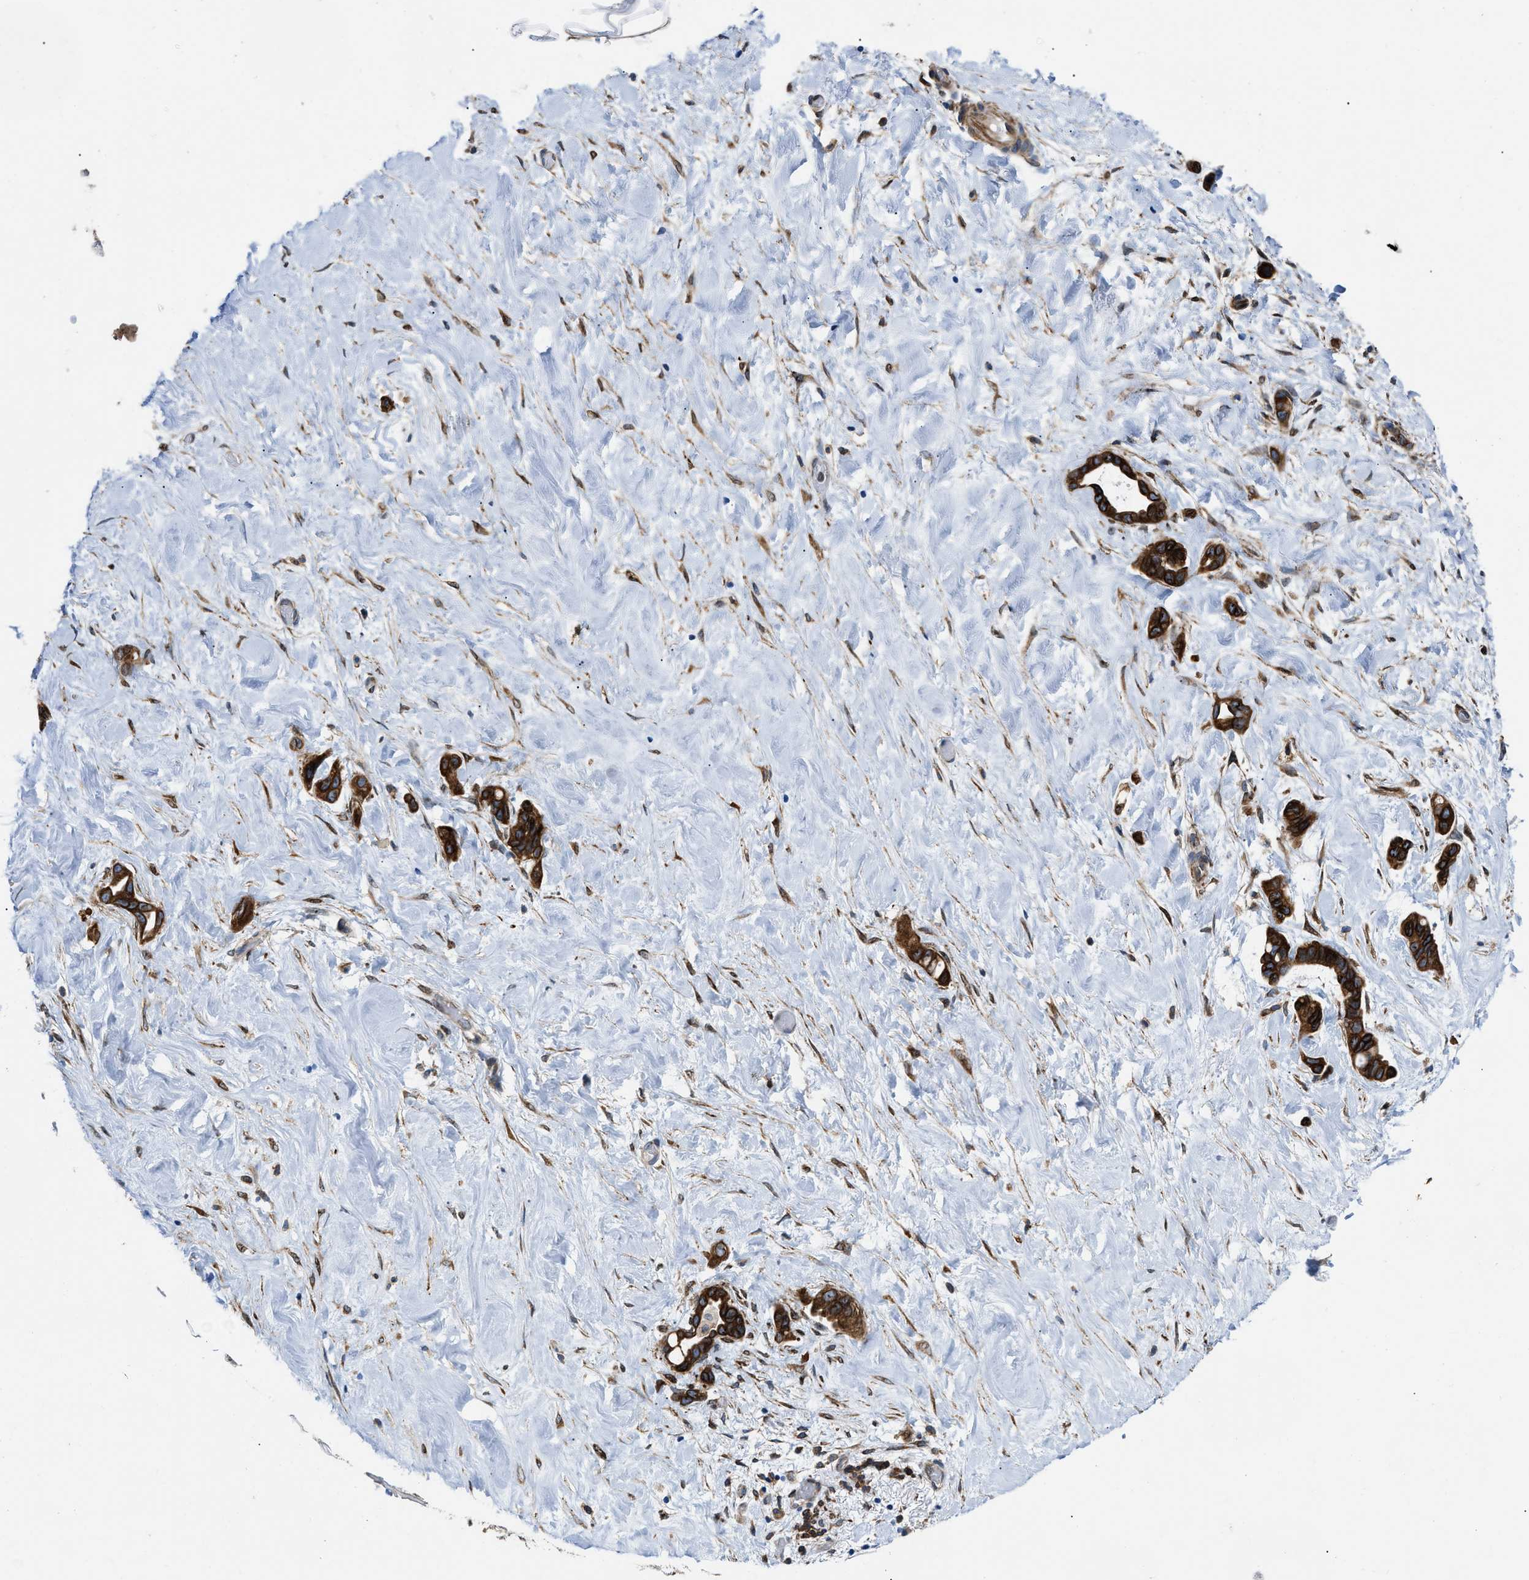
{"staining": {"intensity": "strong", "quantity": ">75%", "location": "cytoplasmic/membranous"}, "tissue": "liver cancer", "cell_type": "Tumor cells", "image_type": "cancer", "snomed": [{"axis": "morphology", "description": "Cholangiocarcinoma"}, {"axis": "topography", "description": "Liver"}], "caption": "Protein staining reveals strong cytoplasmic/membranous expression in approximately >75% of tumor cells in liver cancer (cholangiocarcinoma).", "gene": "ERLIN2", "patient": {"sex": "female", "age": 65}}